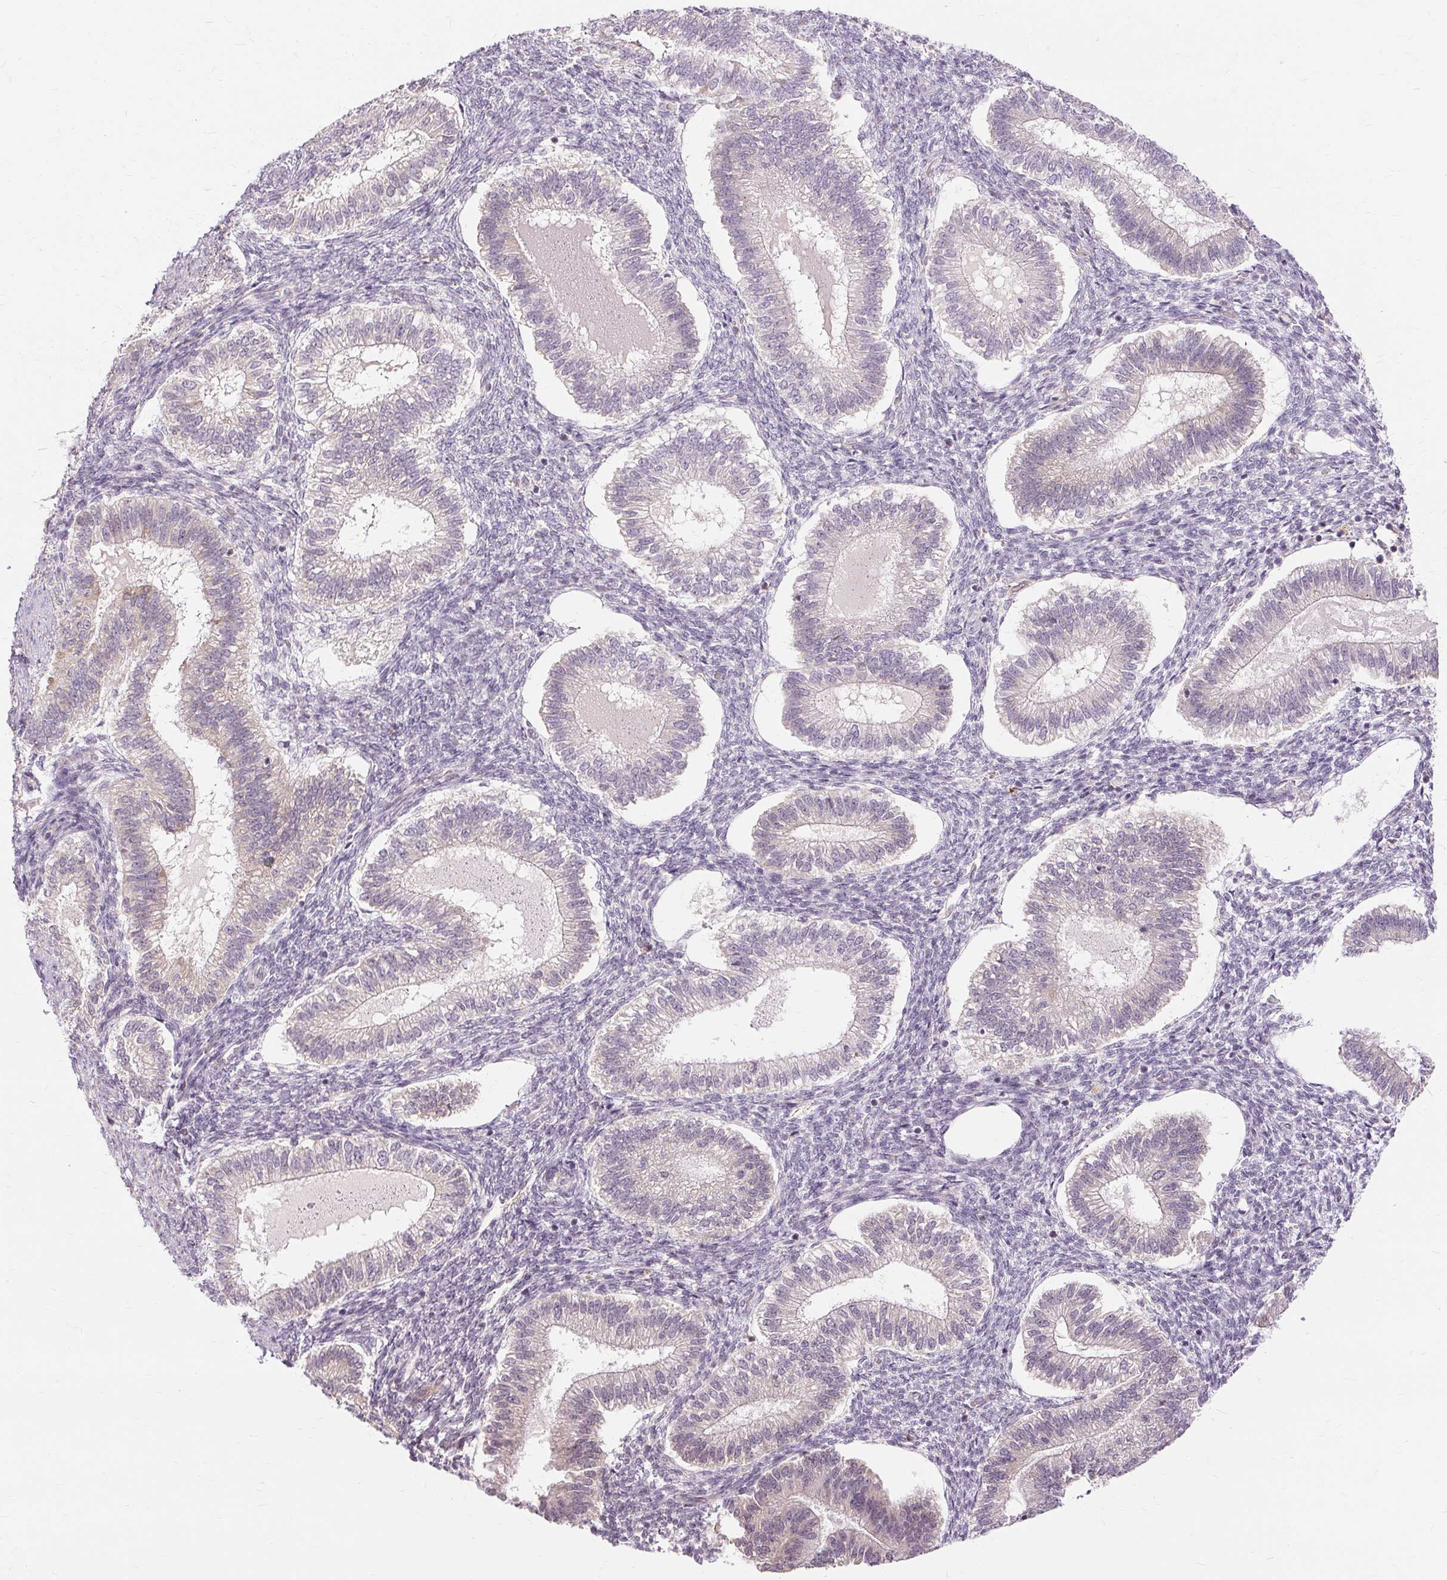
{"staining": {"intensity": "moderate", "quantity": "<25%", "location": "cytoplasmic/membranous"}, "tissue": "endometrium", "cell_type": "Cells in endometrial stroma", "image_type": "normal", "snomed": [{"axis": "morphology", "description": "Normal tissue, NOS"}, {"axis": "topography", "description": "Endometrium"}], "caption": "Moderate cytoplasmic/membranous protein staining is identified in about <25% of cells in endometrial stroma in endometrium. Nuclei are stained in blue.", "gene": "MMACHC", "patient": {"sex": "female", "age": 25}}